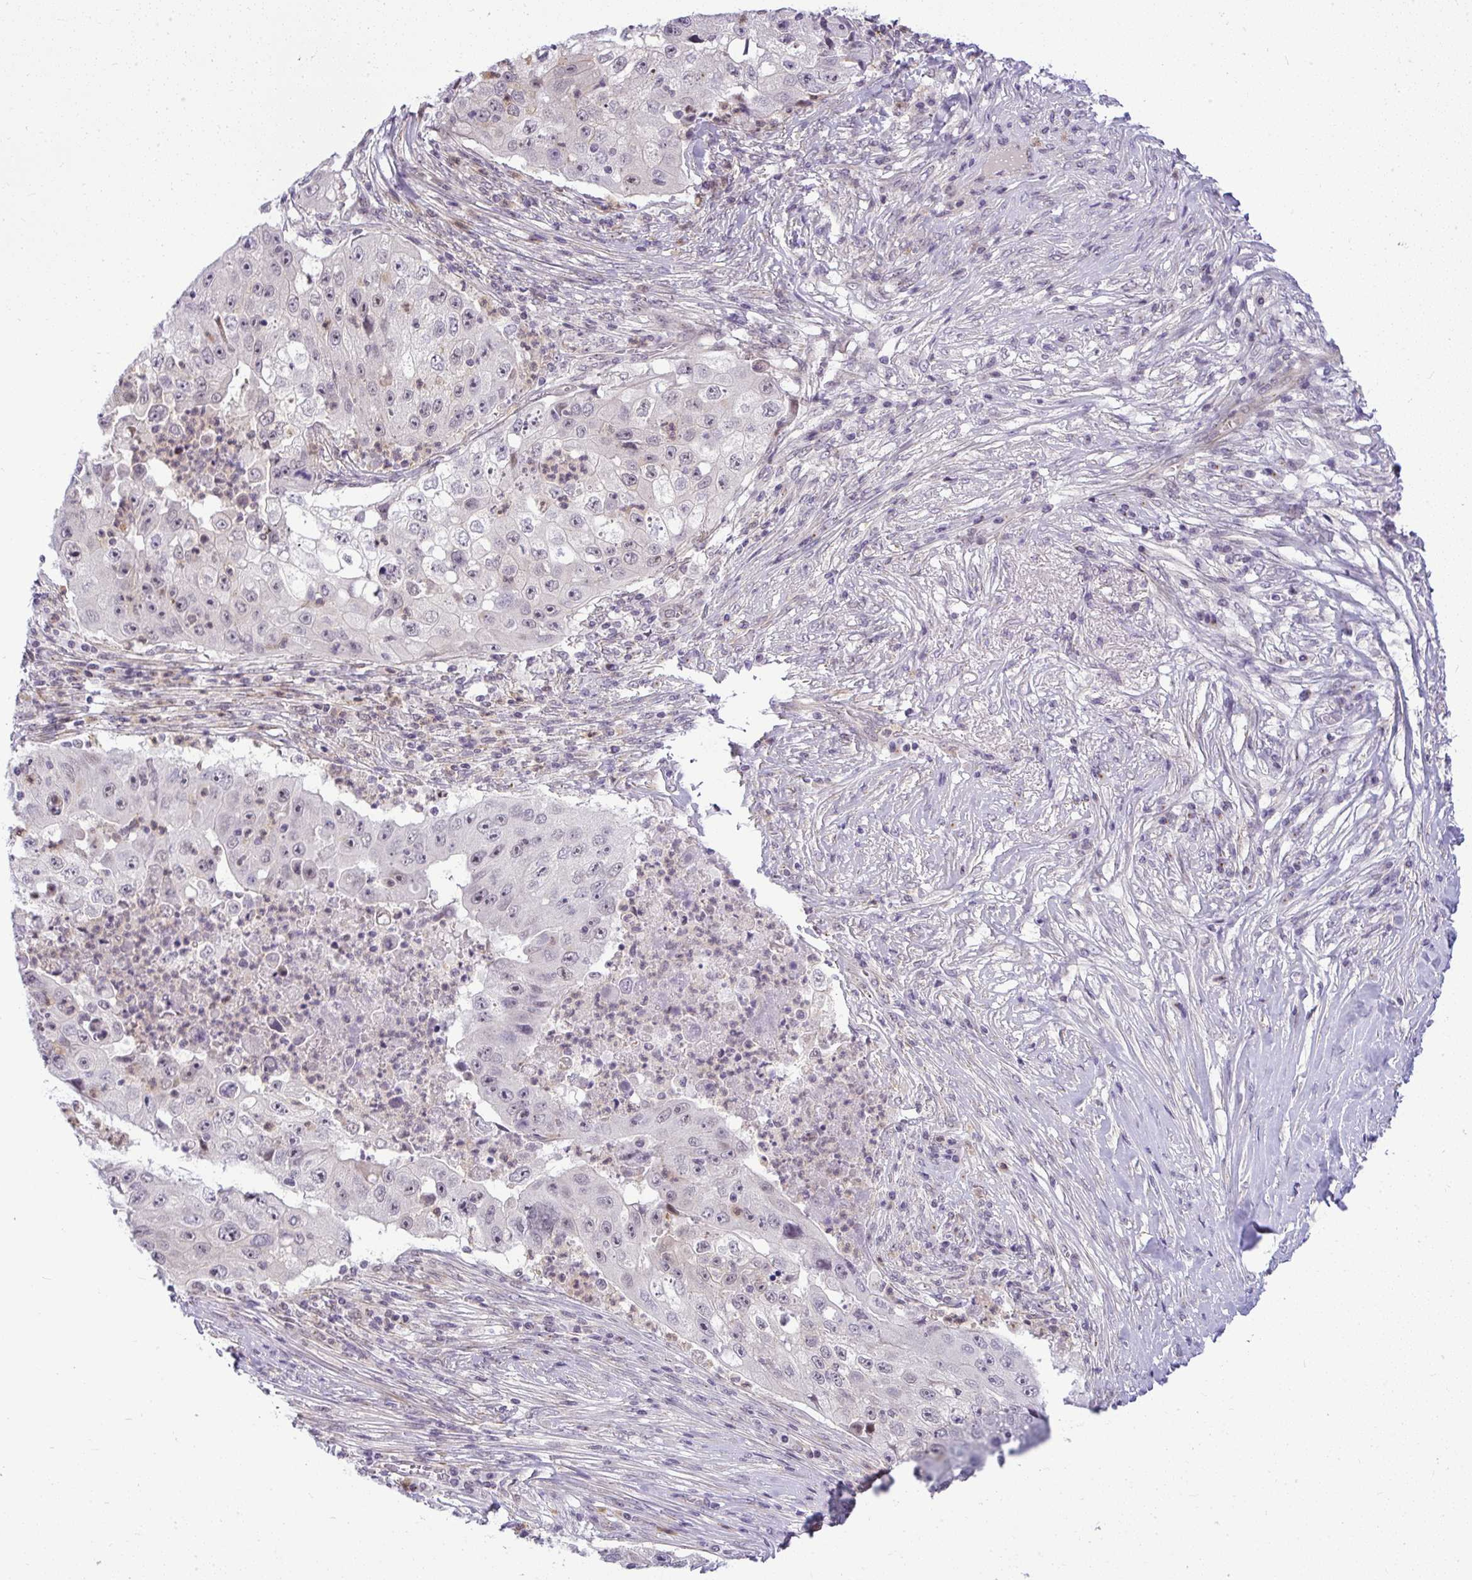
{"staining": {"intensity": "negative", "quantity": "none", "location": "none"}, "tissue": "lung cancer", "cell_type": "Tumor cells", "image_type": "cancer", "snomed": [{"axis": "morphology", "description": "Squamous cell carcinoma, NOS"}, {"axis": "topography", "description": "Lung"}], "caption": "DAB immunohistochemical staining of human squamous cell carcinoma (lung) exhibits no significant expression in tumor cells.", "gene": "DZIP1", "patient": {"sex": "male", "age": 64}}